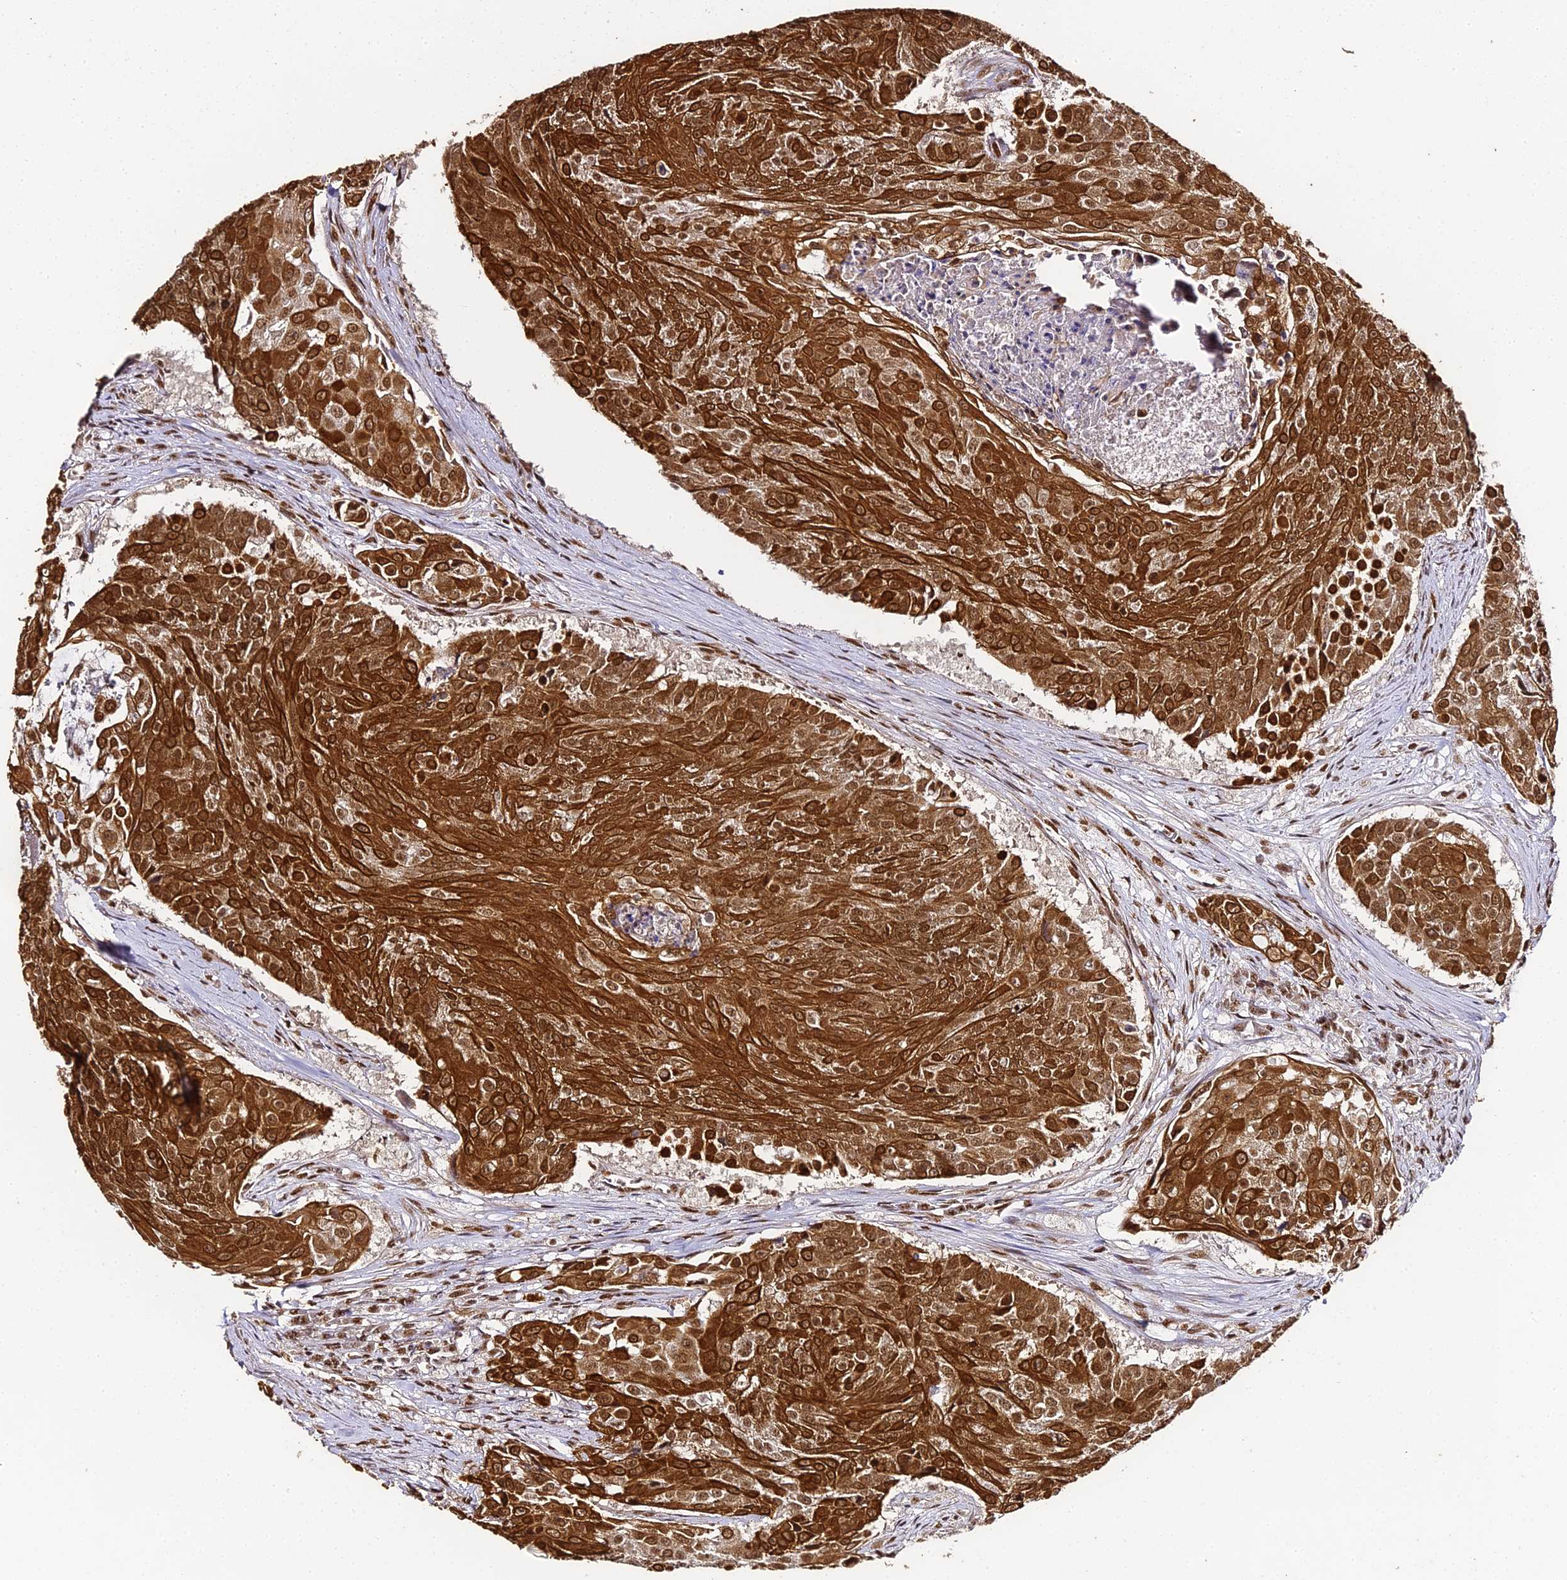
{"staining": {"intensity": "strong", "quantity": ">75%", "location": "cytoplasmic/membranous,nuclear"}, "tissue": "urothelial cancer", "cell_type": "Tumor cells", "image_type": "cancer", "snomed": [{"axis": "morphology", "description": "Urothelial carcinoma, High grade"}, {"axis": "topography", "description": "Urinary bladder"}], "caption": "Protein expression by IHC displays strong cytoplasmic/membranous and nuclear expression in about >75% of tumor cells in urothelial cancer. (DAB (3,3'-diaminobenzidine) IHC, brown staining for protein, blue staining for nuclei).", "gene": "HNRNPA1", "patient": {"sex": "female", "age": 63}}